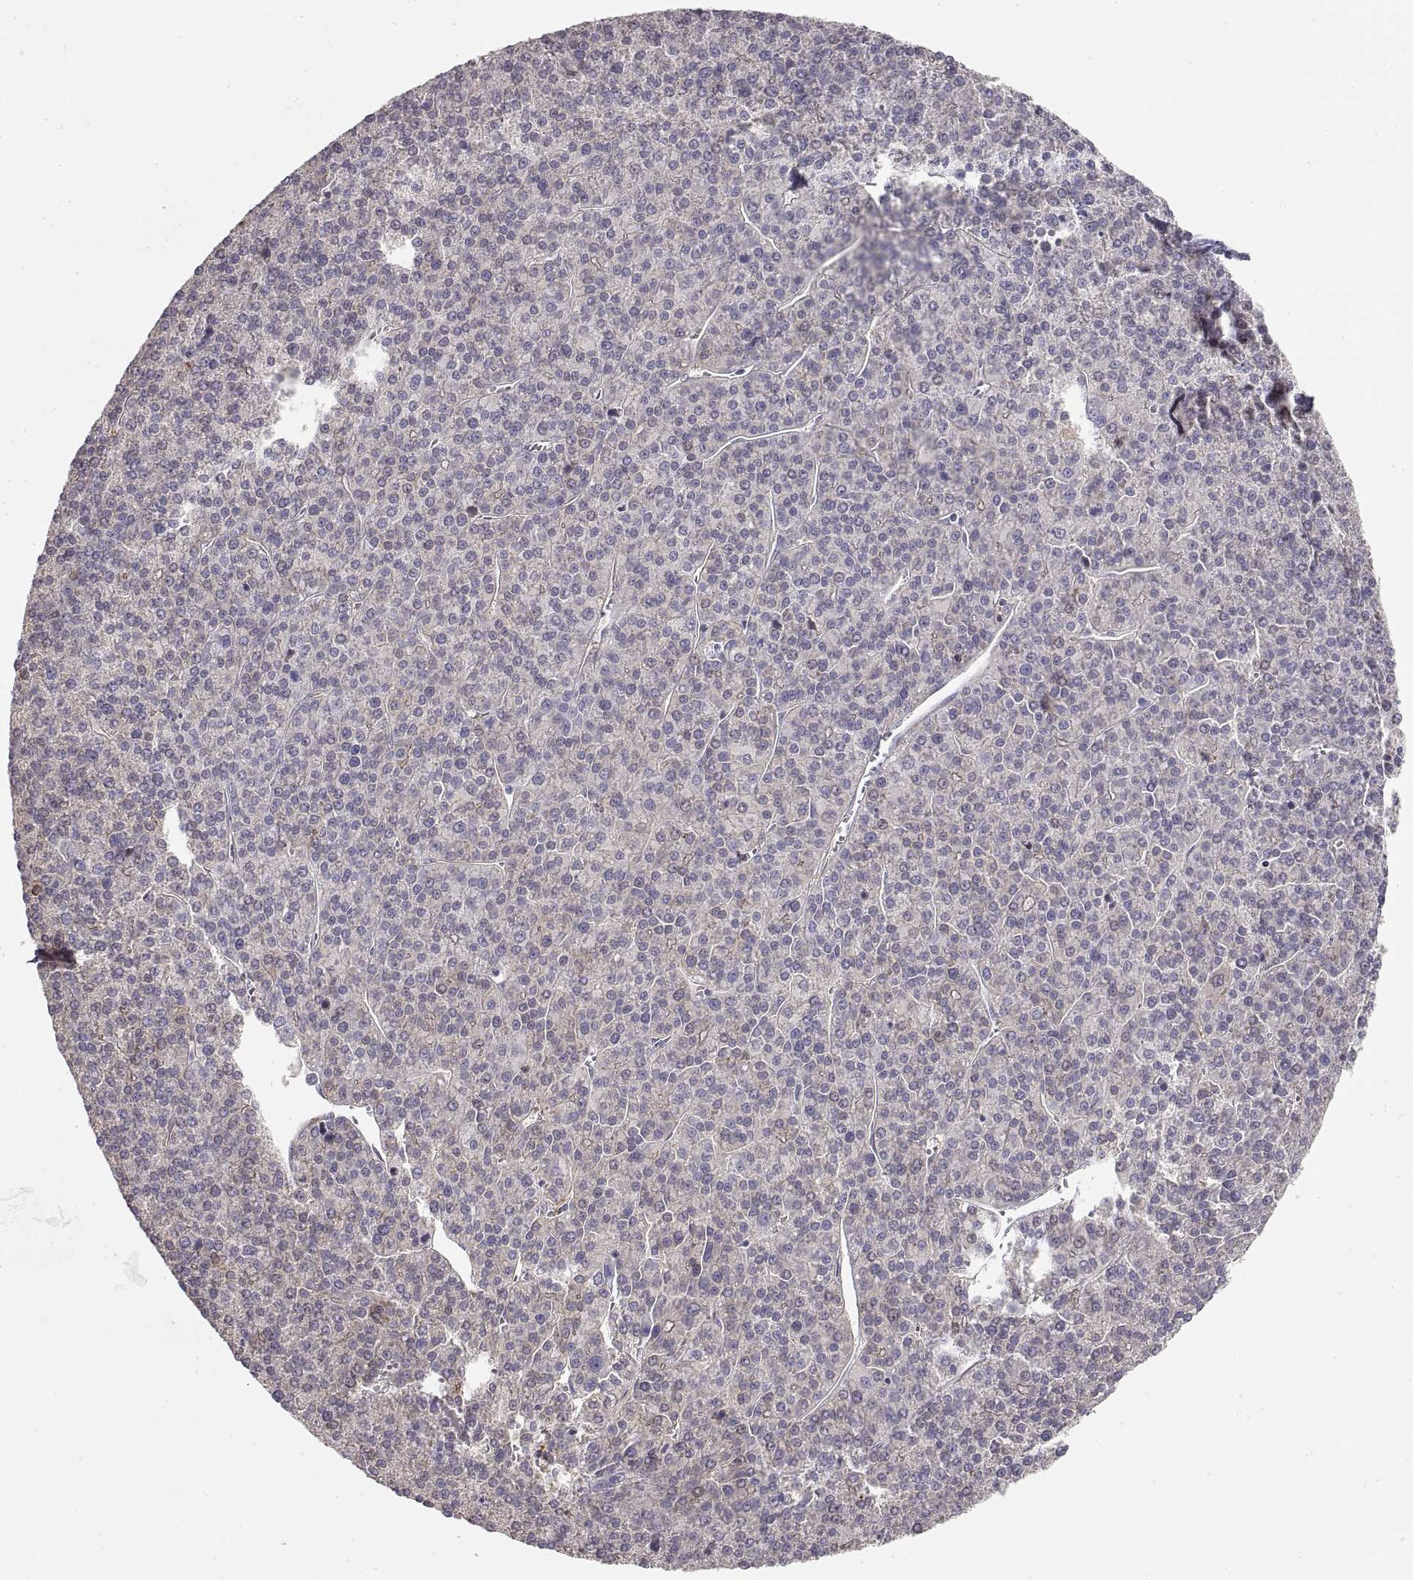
{"staining": {"intensity": "weak", "quantity": "<25%", "location": "cytoplasmic/membranous"}, "tissue": "liver cancer", "cell_type": "Tumor cells", "image_type": "cancer", "snomed": [{"axis": "morphology", "description": "Carcinoma, Hepatocellular, NOS"}, {"axis": "topography", "description": "Liver"}], "caption": "A high-resolution image shows immunohistochemistry staining of liver cancer, which shows no significant positivity in tumor cells.", "gene": "HSP90AB1", "patient": {"sex": "female", "age": 58}}